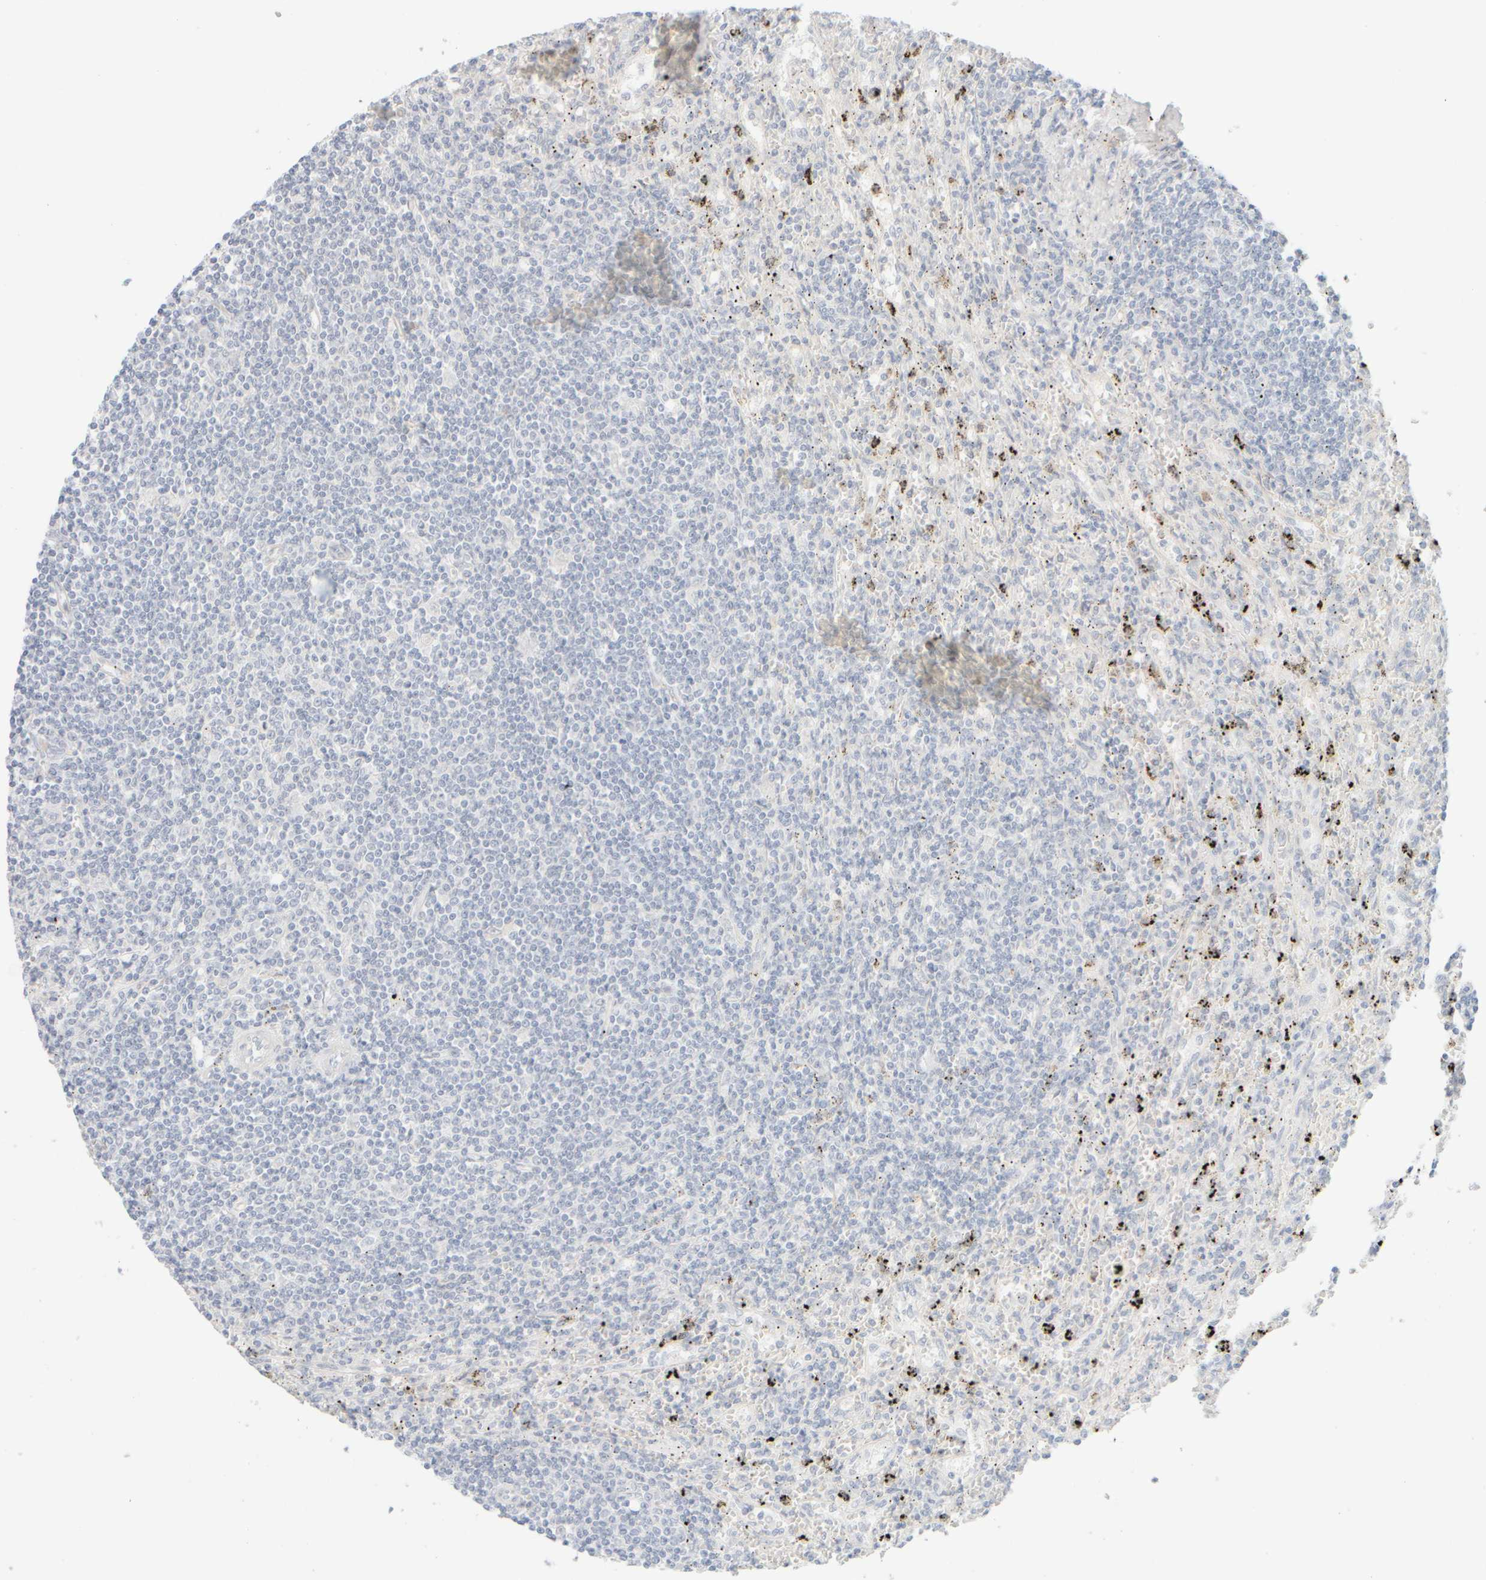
{"staining": {"intensity": "negative", "quantity": "none", "location": "none"}, "tissue": "lymphoma", "cell_type": "Tumor cells", "image_type": "cancer", "snomed": [{"axis": "morphology", "description": "Malignant lymphoma, non-Hodgkin's type, Low grade"}, {"axis": "topography", "description": "Spleen"}], "caption": "Lymphoma was stained to show a protein in brown. There is no significant staining in tumor cells.", "gene": "UNC13B", "patient": {"sex": "male", "age": 76}}